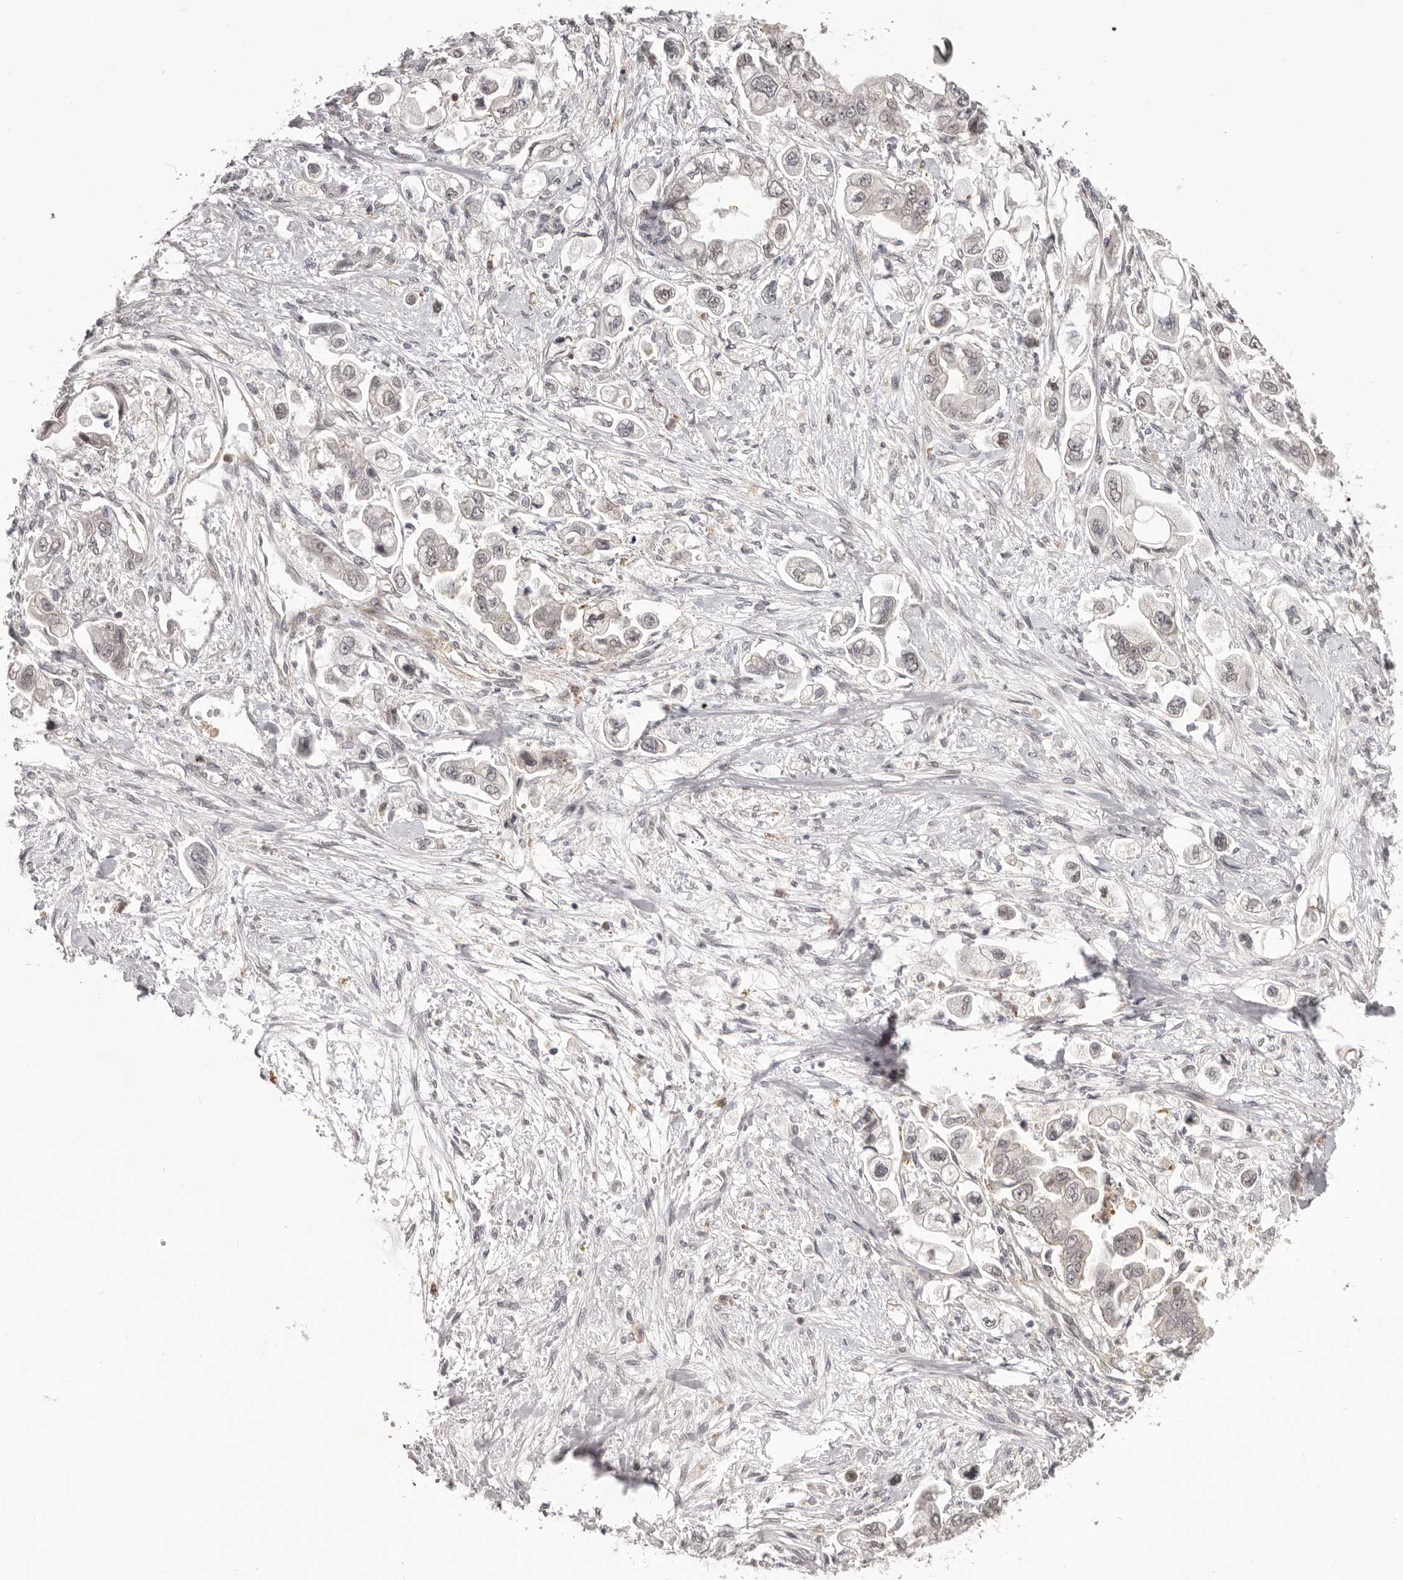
{"staining": {"intensity": "negative", "quantity": "none", "location": "none"}, "tissue": "stomach cancer", "cell_type": "Tumor cells", "image_type": "cancer", "snomed": [{"axis": "morphology", "description": "Adenocarcinoma, NOS"}, {"axis": "topography", "description": "Stomach"}], "caption": "DAB immunohistochemical staining of stomach adenocarcinoma exhibits no significant positivity in tumor cells. (DAB (3,3'-diaminobenzidine) IHC with hematoxylin counter stain).", "gene": "RNF2", "patient": {"sex": "male", "age": 62}}